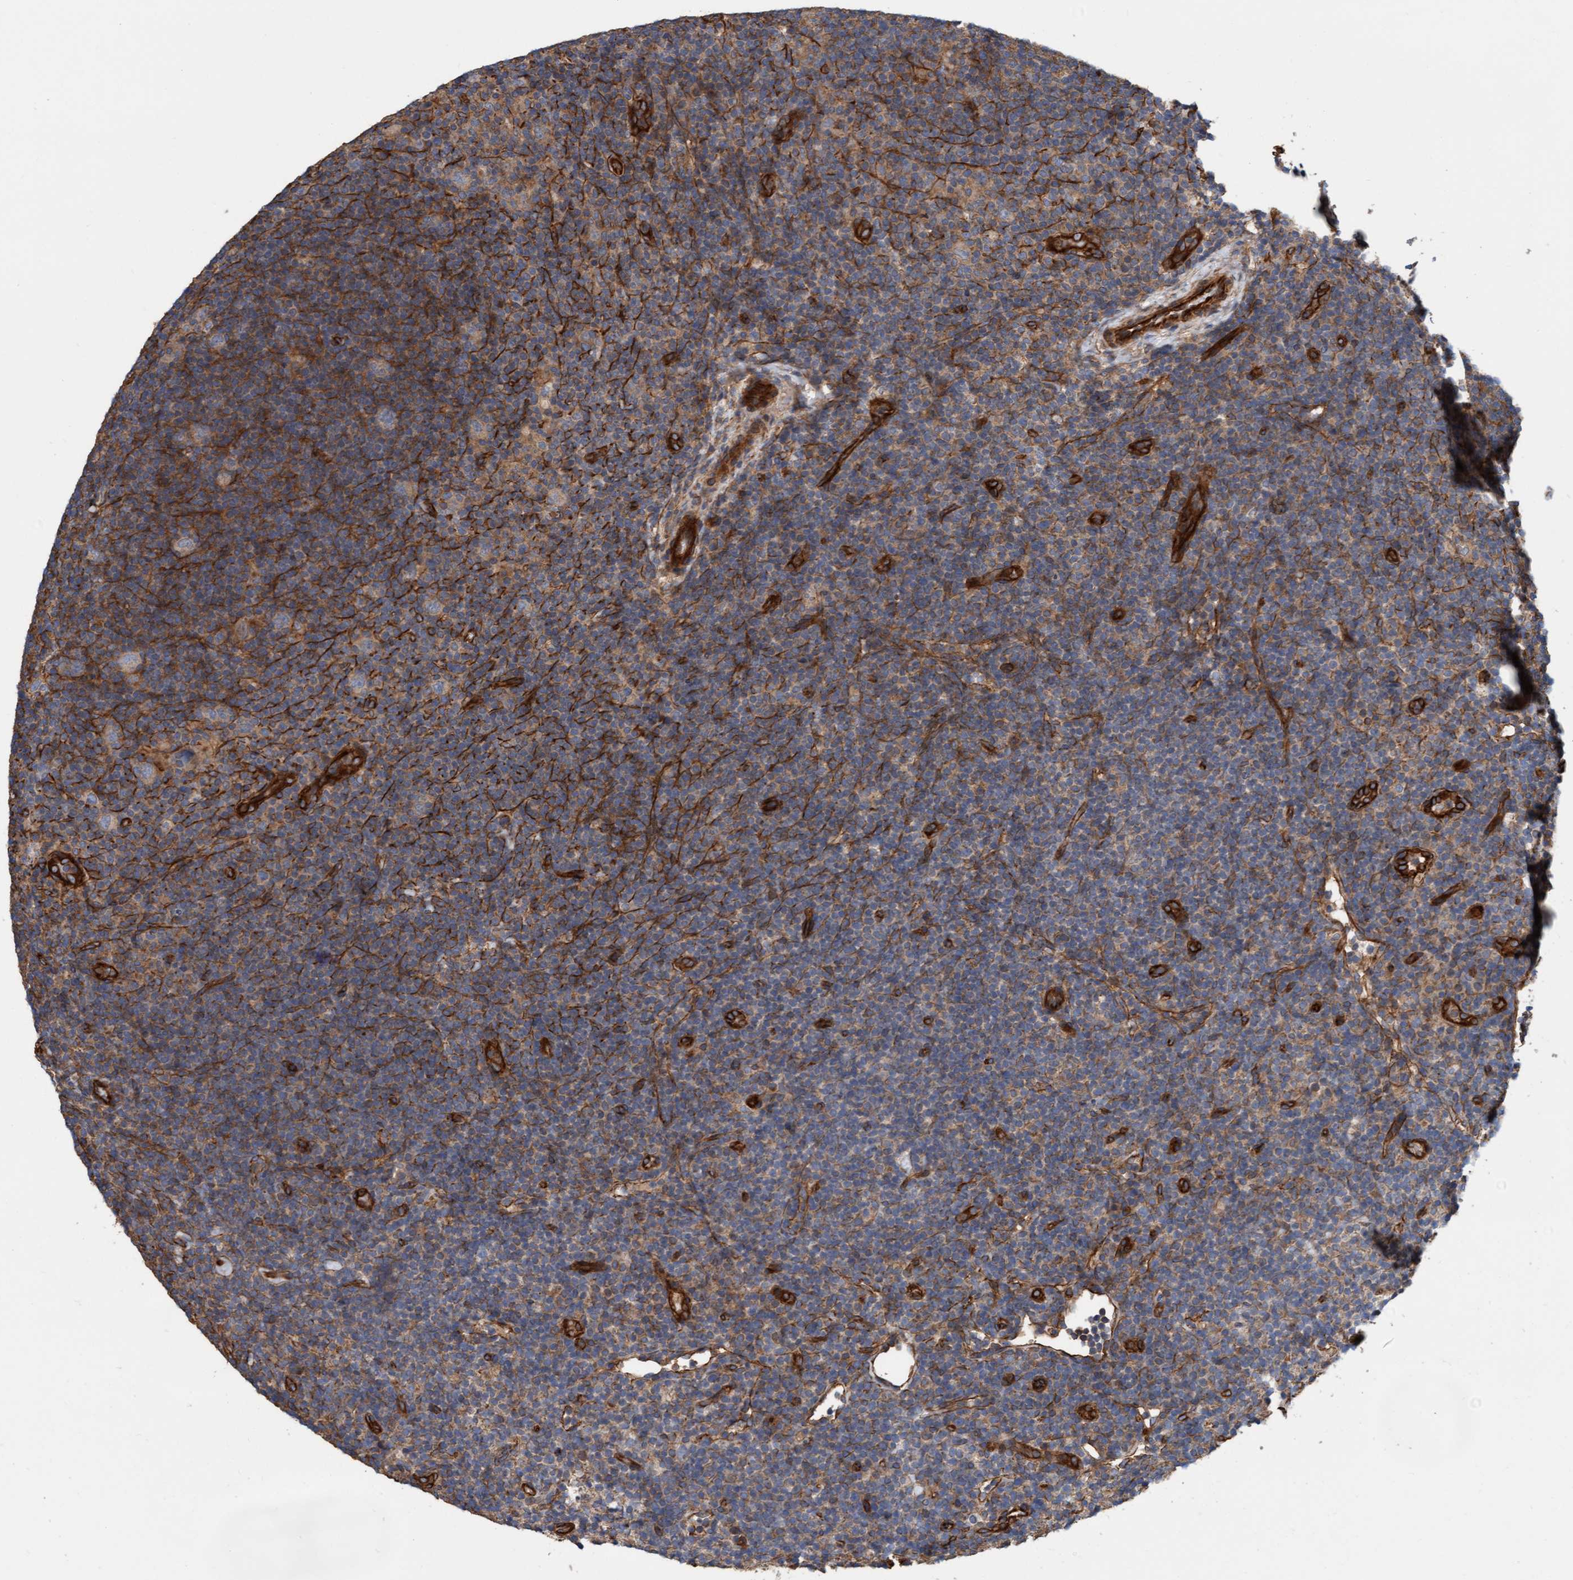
{"staining": {"intensity": "weak", "quantity": ">75%", "location": "cytoplasmic/membranous"}, "tissue": "lymphoma", "cell_type": "Tumor cells", "image_type": "cancer", "snomed": [{"axis": "morphology", "description": "Hodgkin's disease, NOS"}, {"axis": "topography", "description": "Lymph node"}], "caption": "Brown immunohistochemical staining in lymphoma reveals weak cytoplasmic/membranous staining in about >75% of tumor cells. Immunohistochemistry stains the protein of interest in brown and the nuclei are stained blue.", "gene": "STXBP4", "patient": {"sex": "female", "age": 57}}